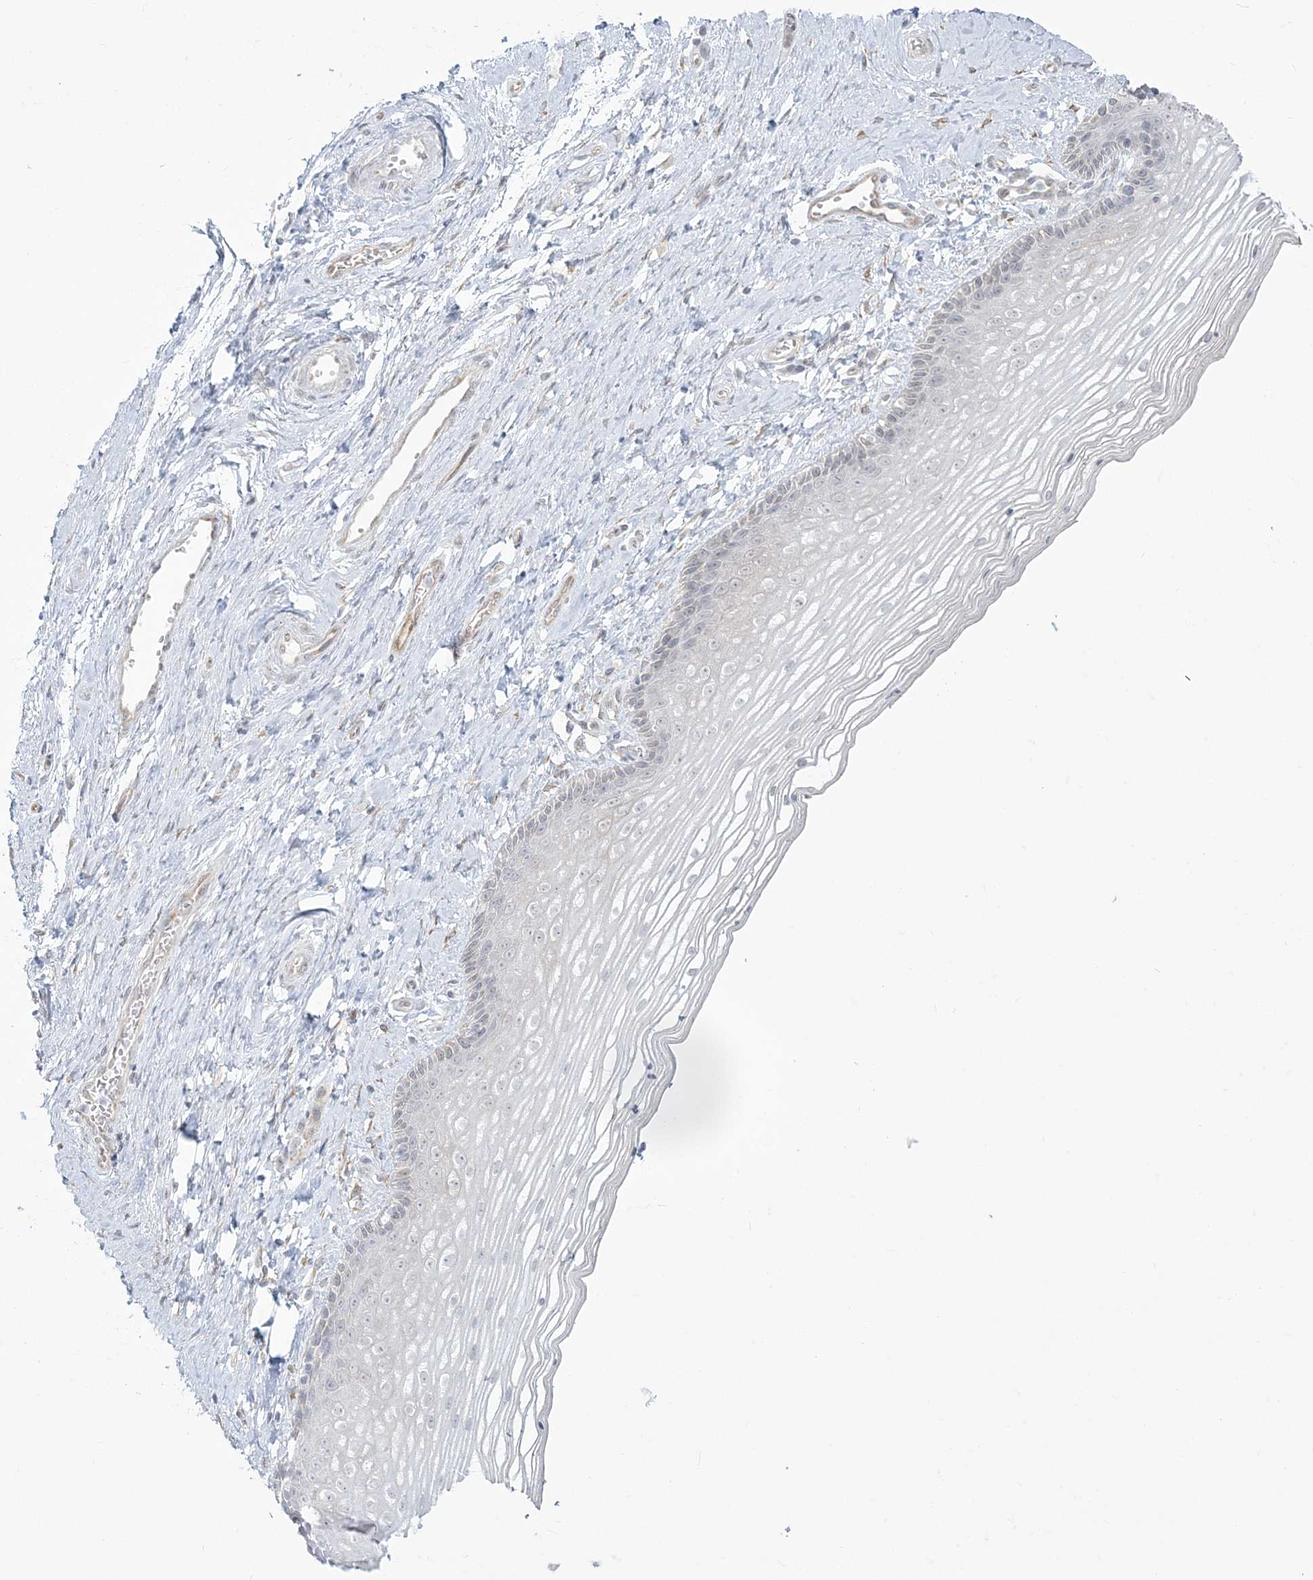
{"staining": {"intensity": "negative", "quantity": "none", "location": "none"}, "tissue": "vagina", "cell_type": "Squamous epithelial cells", "image_type": "normal", "snomed": [{"axis": "morphology", "description": "Normal tissue, NOS"}, {"axis": "topography", "description": "Vagina"}], "caption": "Unremarkable vagina was stained to show a protein in brown. There is no significant staining in squamous epithelial cells. The staining was performed using DAB (3,3'-diaminobenzidine) to visualize the protein expression in brown, while the nuclei were stained in blue with hematoxylin (Magnification: 20x).", "gene": "ZC3H6", "patient": {"sex": "female", "age": 46}}